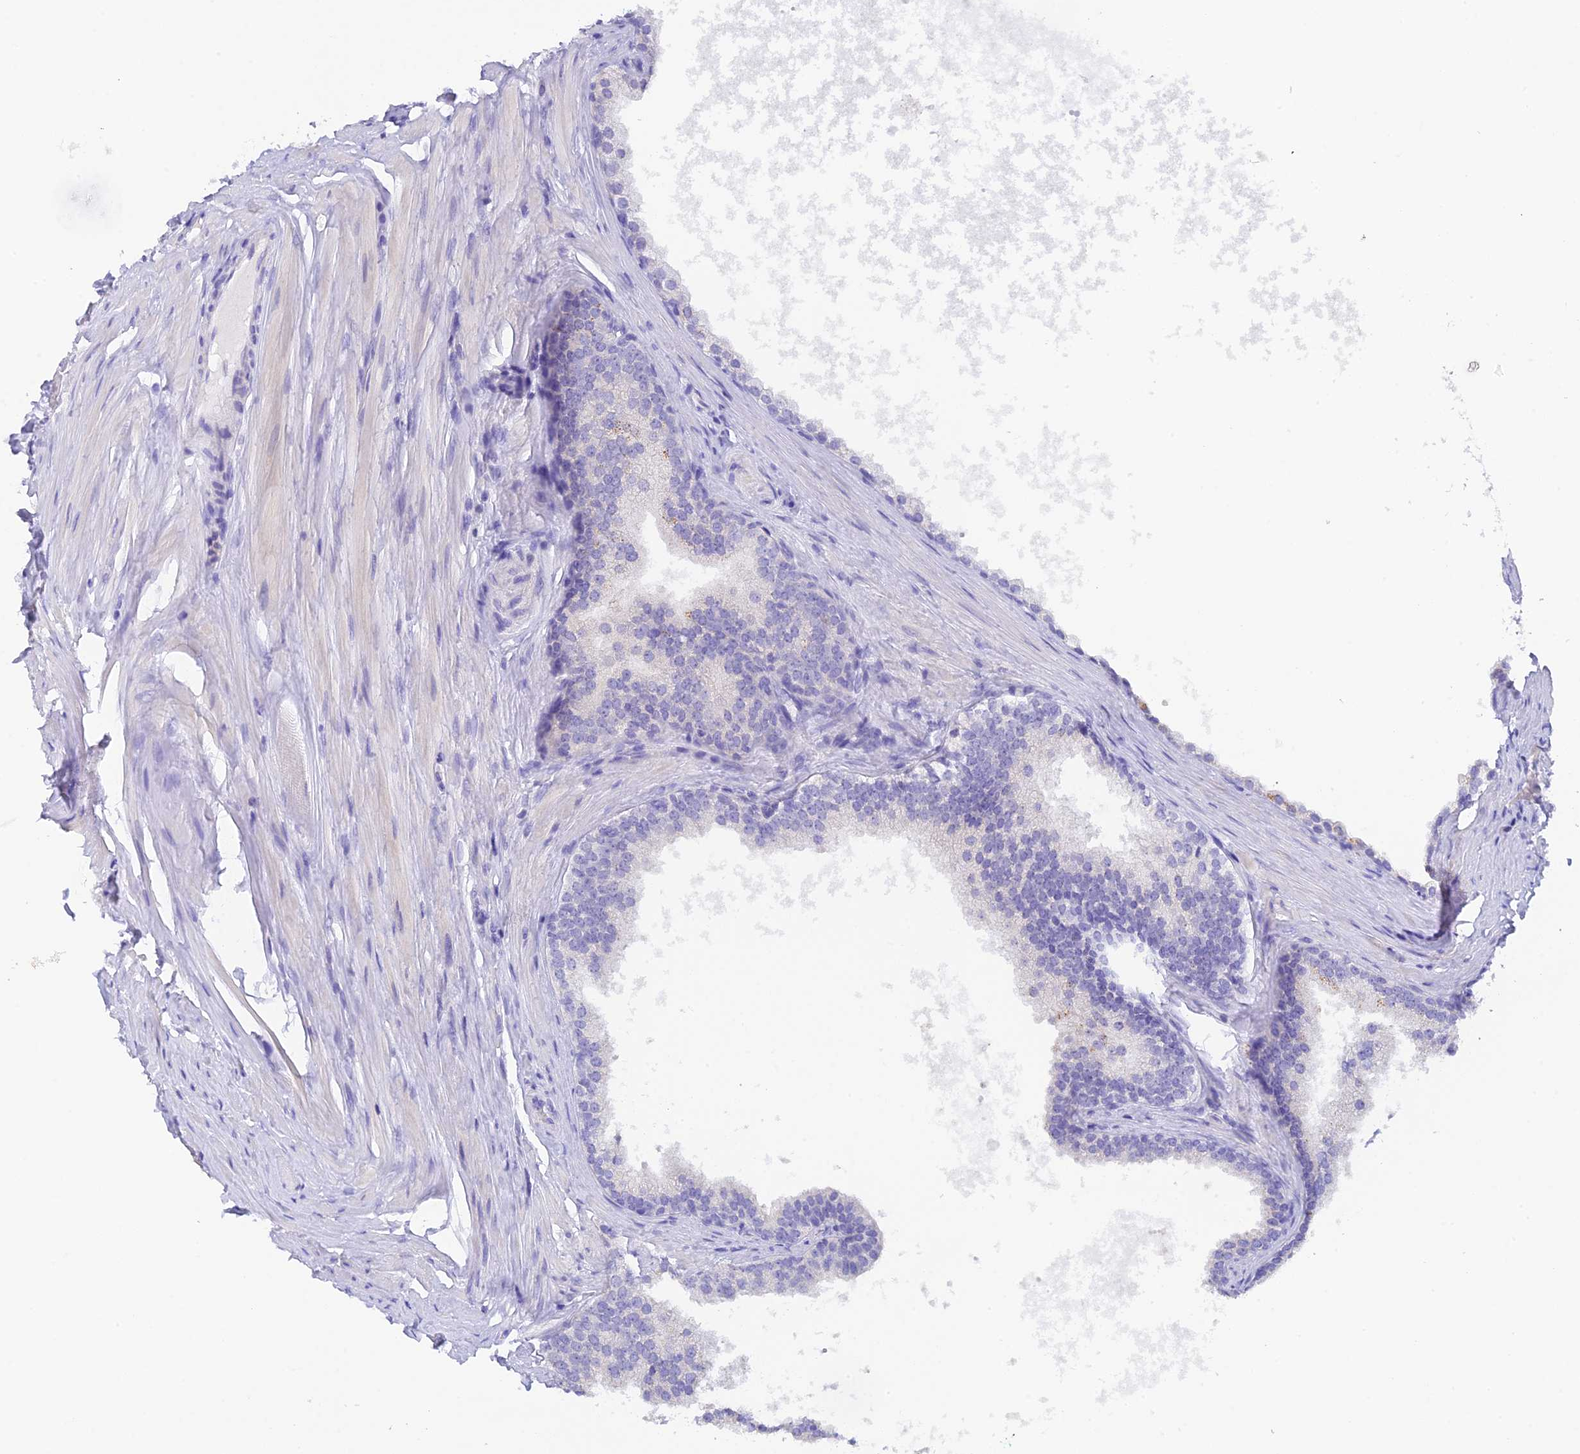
{"staining": {"intensity": "negative", "quantity": "none", "location": "none"}, "tissue": "prostate", "cell_type": "Glandular cells", "image_type": "normal", "snomed": [{"axis": "morphology", "description": "Normal tissue, NOS"}, {"axis": "topography", "description": "Prostate"}], "caption": "IHC of normal prostate demonstrates no positivity in glandular cells.", "gene": "C12orf29", "patient": {"sex": "male", "age": 60}}